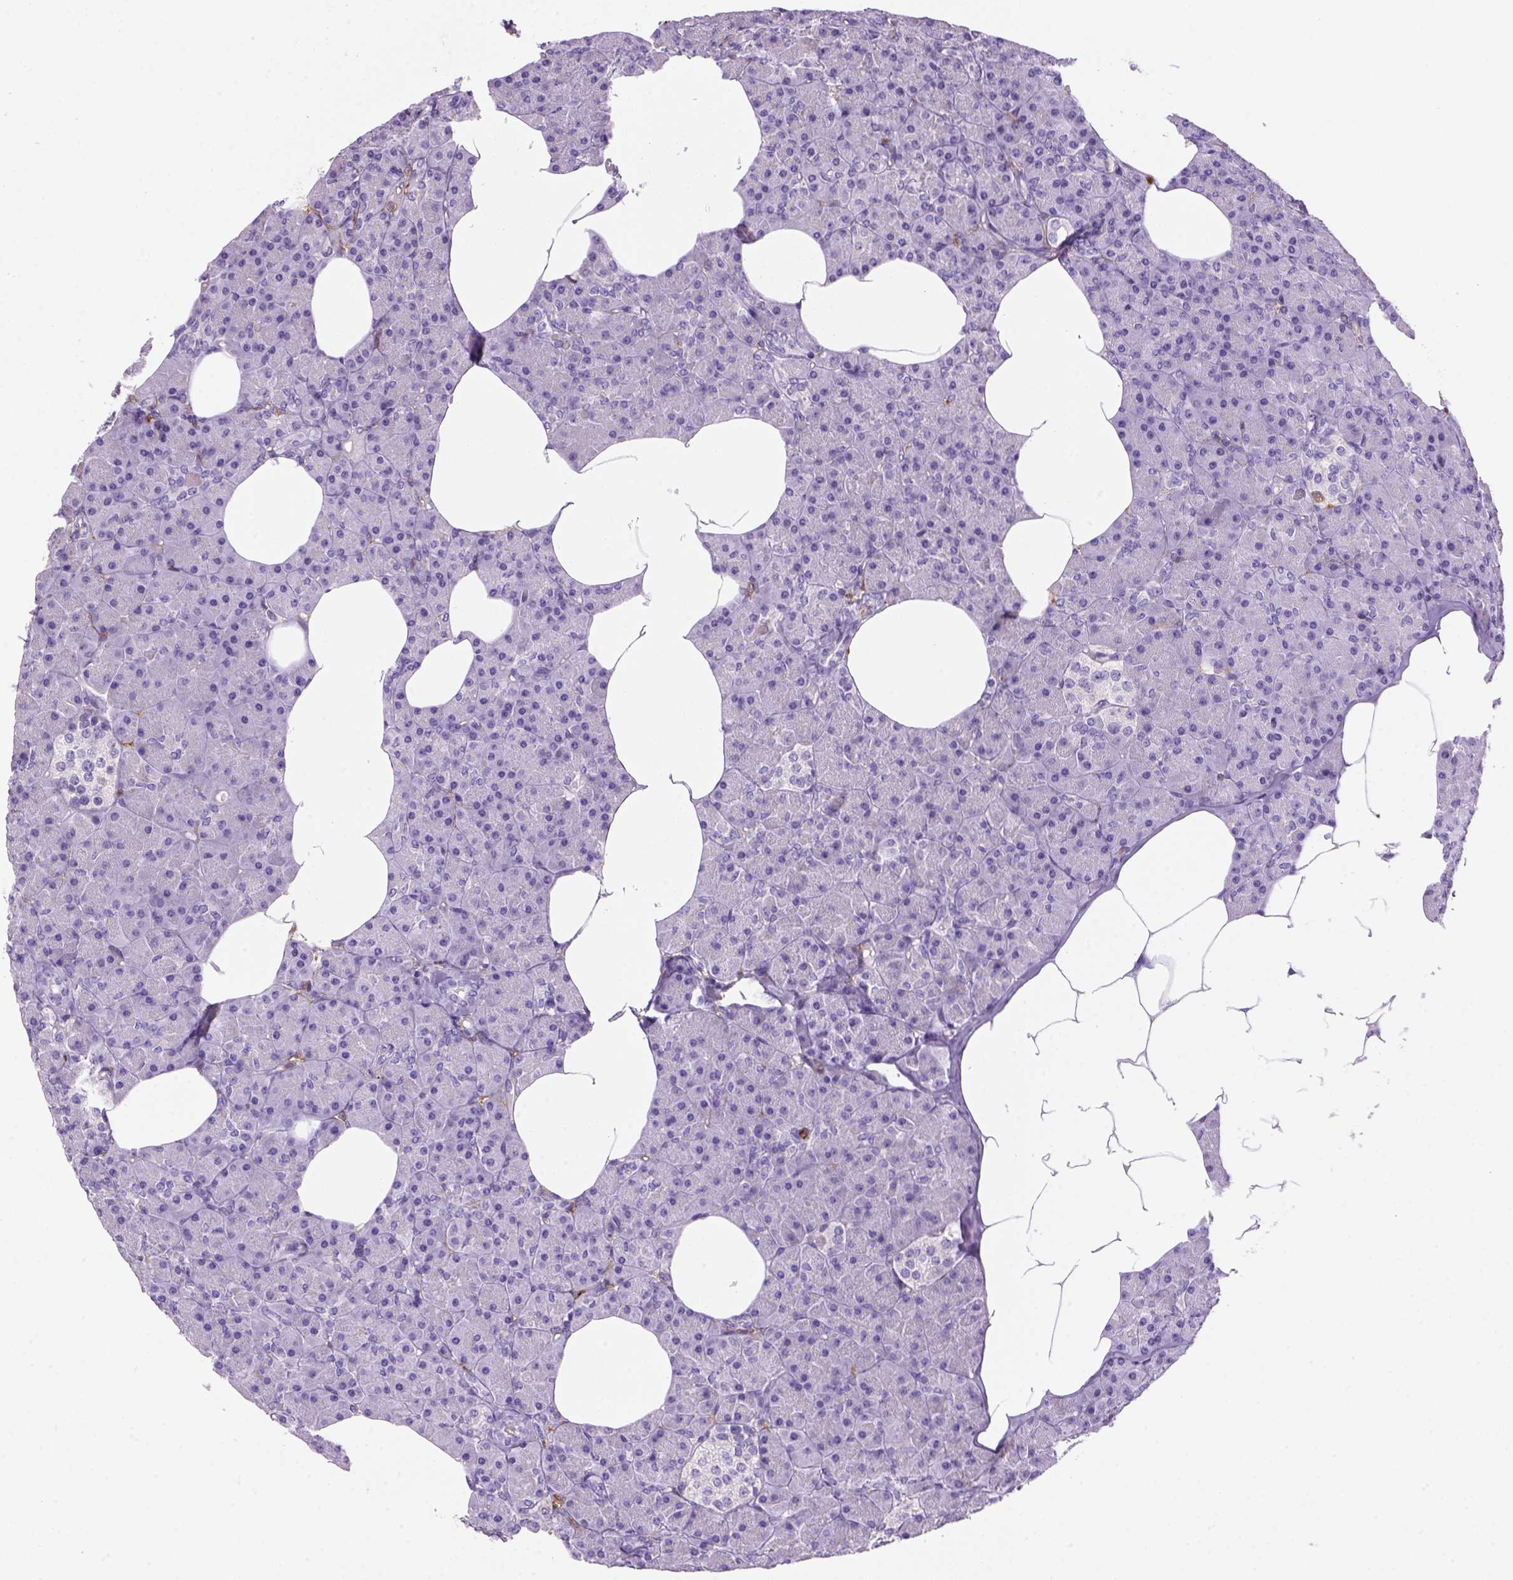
{"staining": {"intensity": "negative", "quantity": "none", "location": "none"}, "tissue": "pancreas", "cell_type": "Exocrine glandular cells", "image_type": "normal", "snomed": [{"axis": "morphology", "description": "Normal tissue, NOS"}, {"axis": "topography", "description": "Pancreas"}], "caption": "High magnification brightfield microscopy of benign pancreas stained with DAB (3,3'-diaminobenzidine) (brown) and counterstained with hematoxylin (blue): exocrine glandular cells show no significant expression.", "gene": "CD14", "patient": {"sex": "female", "age": 45}}